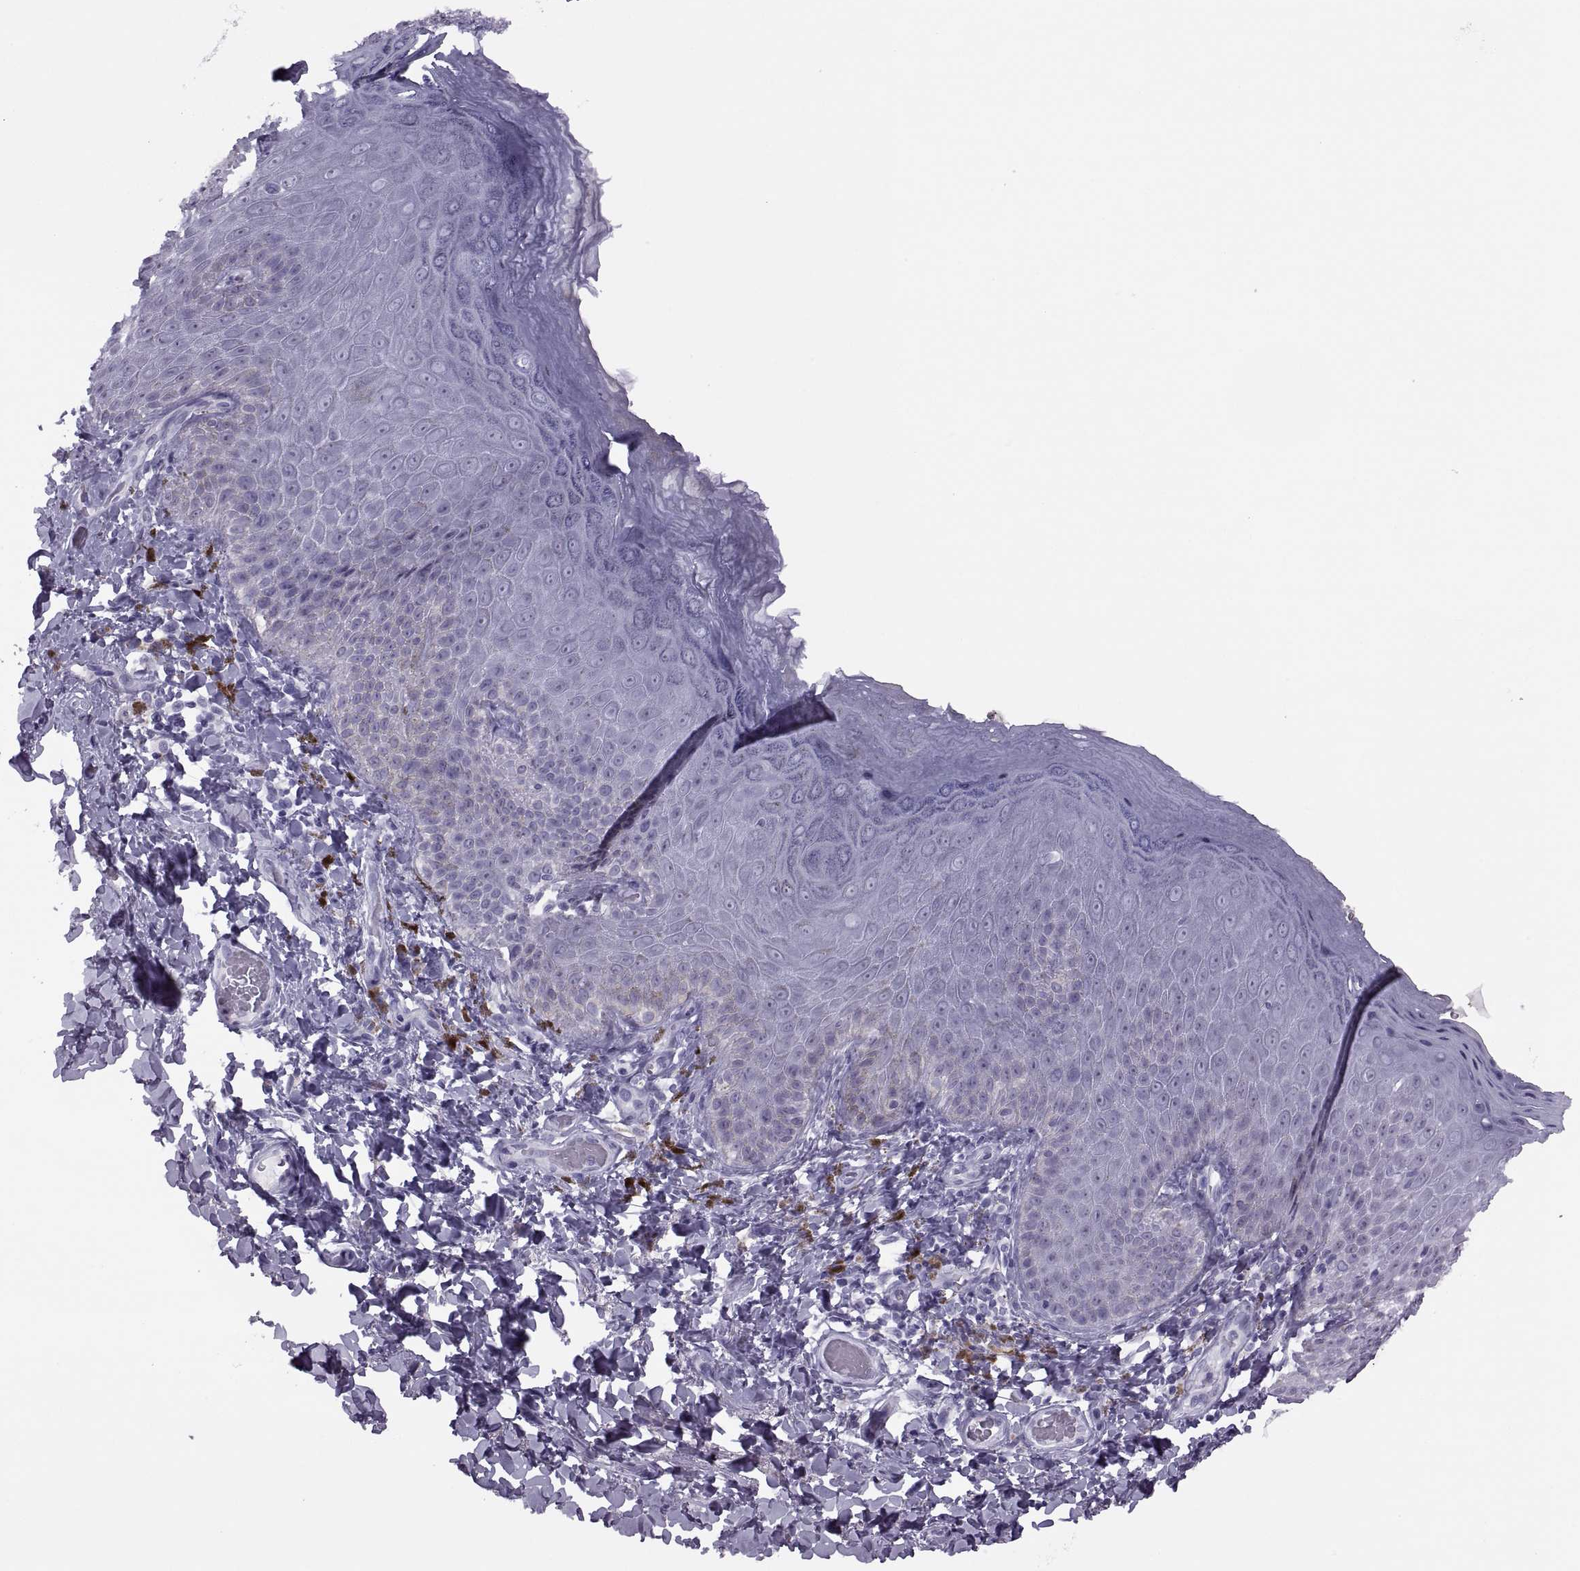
{"staining": {"intensity": "negative", "quantity": "none", "location": "none"}, "tissue": "skin", "cell_type": "Epidermal cells", "image_type": "normal", "snomed": [{"axis": "morphology", "description": "Normal tissue, NOS"}, {"axis": "topography", "description": "Anal"}], "caption": "Human skin stained for a protein using immunohistochemistry demonstrates no staining in epidermal cells.", "gene": "FAM24A", "patient": {"sex": "male", "age": 53}}